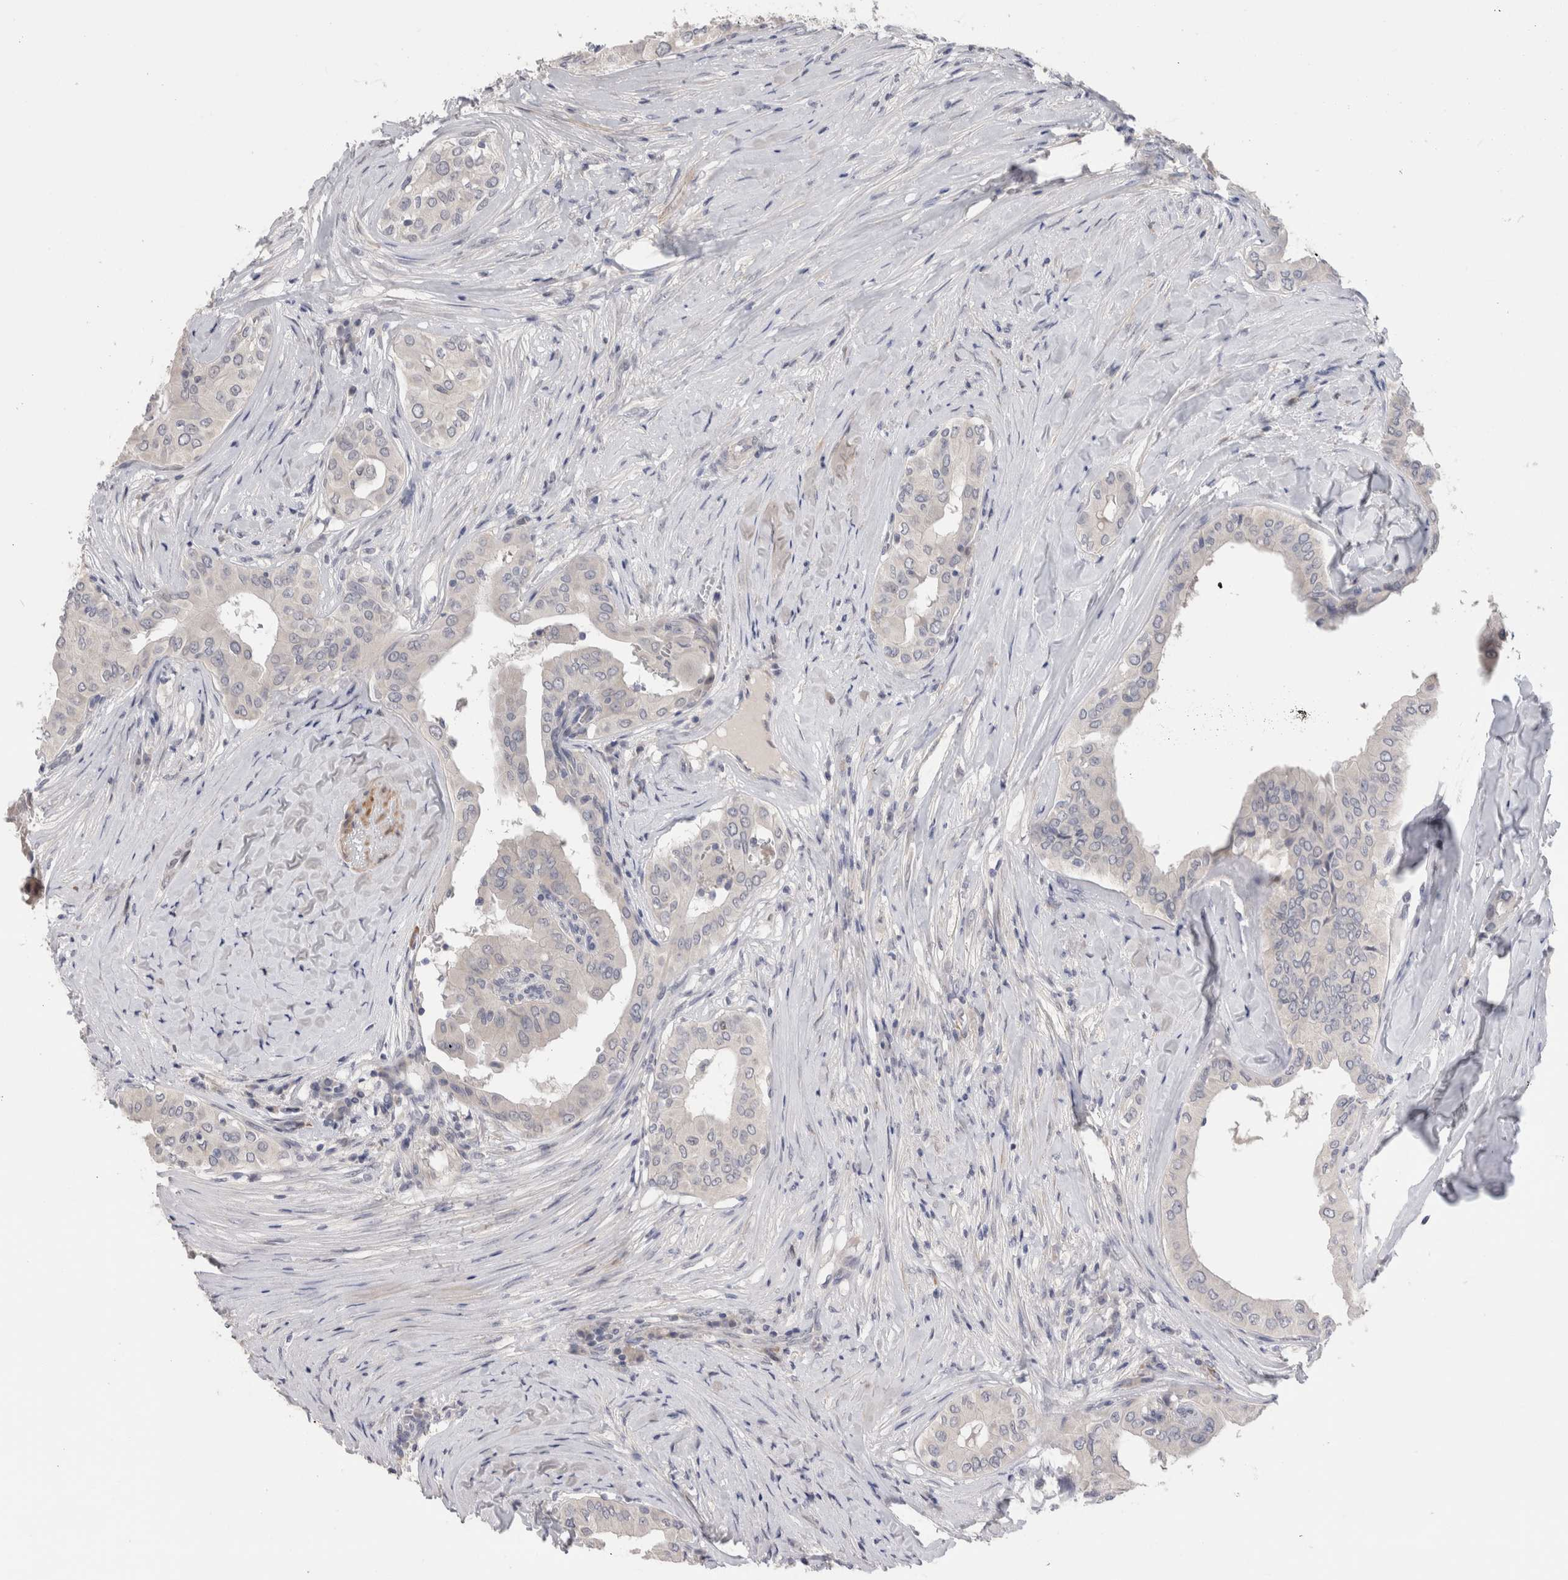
{"staining": {"intensity": "negative", "quantity": "none", "location": "none"}, "tissue": "thyroid cancer", "cell_type": "Tumor cells", "image_type": "cancer", "snomed": [{"axis": "morphology", "description": "Papillary adenocarcinoma, NOS"}, {"axis": "topography", "description": "Thyroid gland"}], "caption": "Photomicrograph shows no significant protein staining in tumor cells of thyroid cancer (papillary adenocarcinoma).", "gene": "CRYBG1", "patient": {"sex": "male", "age": 33}}